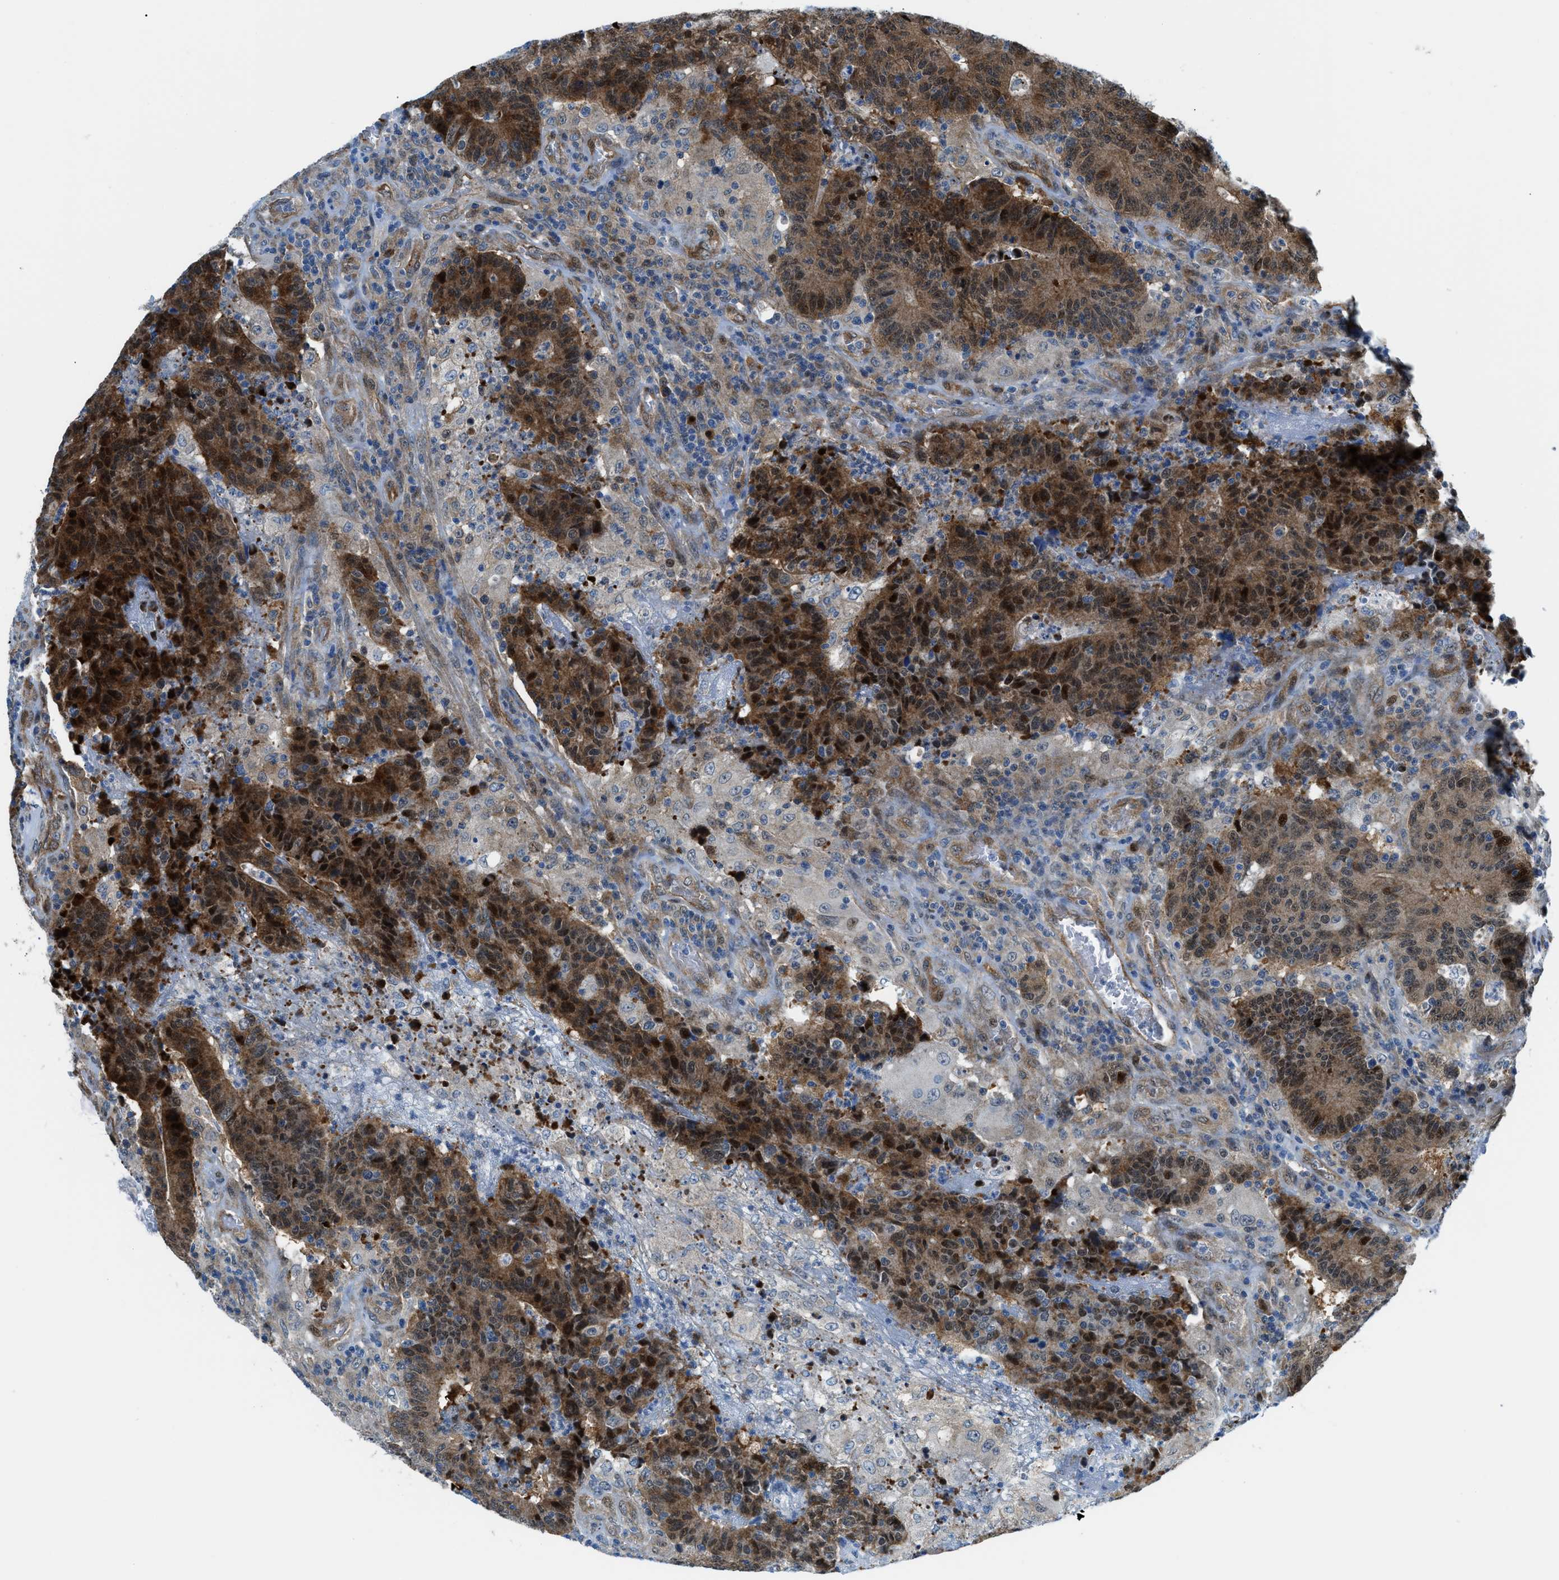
{"staining": {"intensity": "strong", "quantity": ">75%", "location": "cytoplasmic/membranous,nuclear"}, "tissue": "colorectal cancer", "cell_type": "Tumor cells", "image_type": "cancer", "snomed": [{"axis": "morphology", "description": "Normal tissue, NOS"}, {"axis": "morphology", "description": "Adenocarcinoma, NOS"}, {"axis": "topography", "description": "Colon"}], "caption": "A high amount of strong cytoplasmic/membranous and nuclear staining is seen in approximately >75% of tumor cells in colorectal adenocarcinoma tissue.", "gene": "YWHAE", "patient": {"sex": "female", "age": 75}}